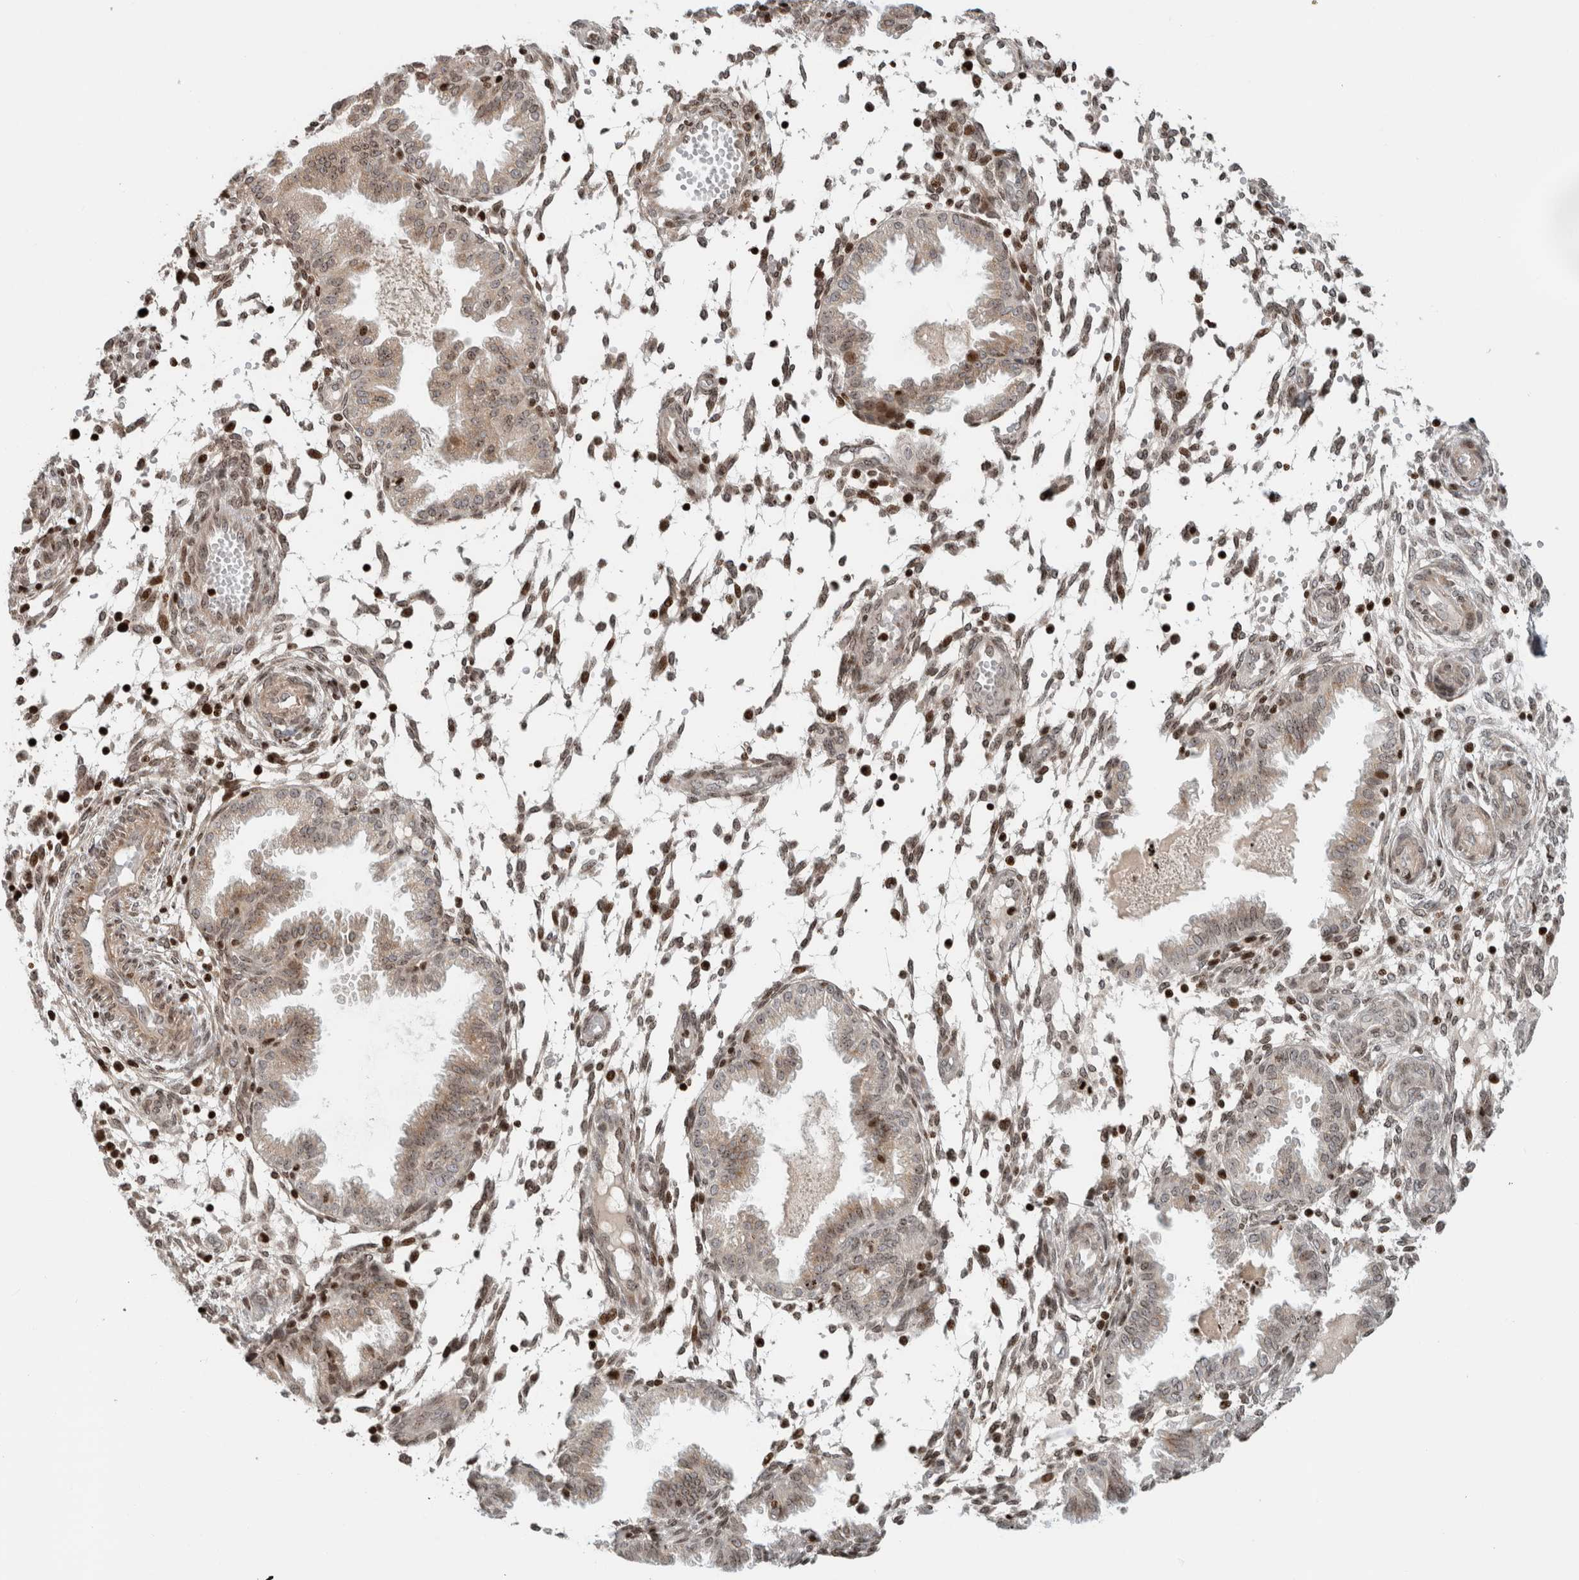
{"staining": {"intensity": "moderate", "quantity": ">75%", "location": "nuclear"}, "tissue": "endometrium", "cell_type": "Cells in endometrial stroma", "image_type": "normal", "snomed": [{"axis": "morphology", "description": "Normal tissue, NOS"}, {"axis": "topography", "description": "Endometrium"}], "caption": "Endometrium stained for a protein displays moderate nuclear positivity in cells in endometrial stroma. (DAB IHC with brightfield microscopy, high magnification).", "gene": "GINS4", "patient": {"sex": "female", "age": 33}}